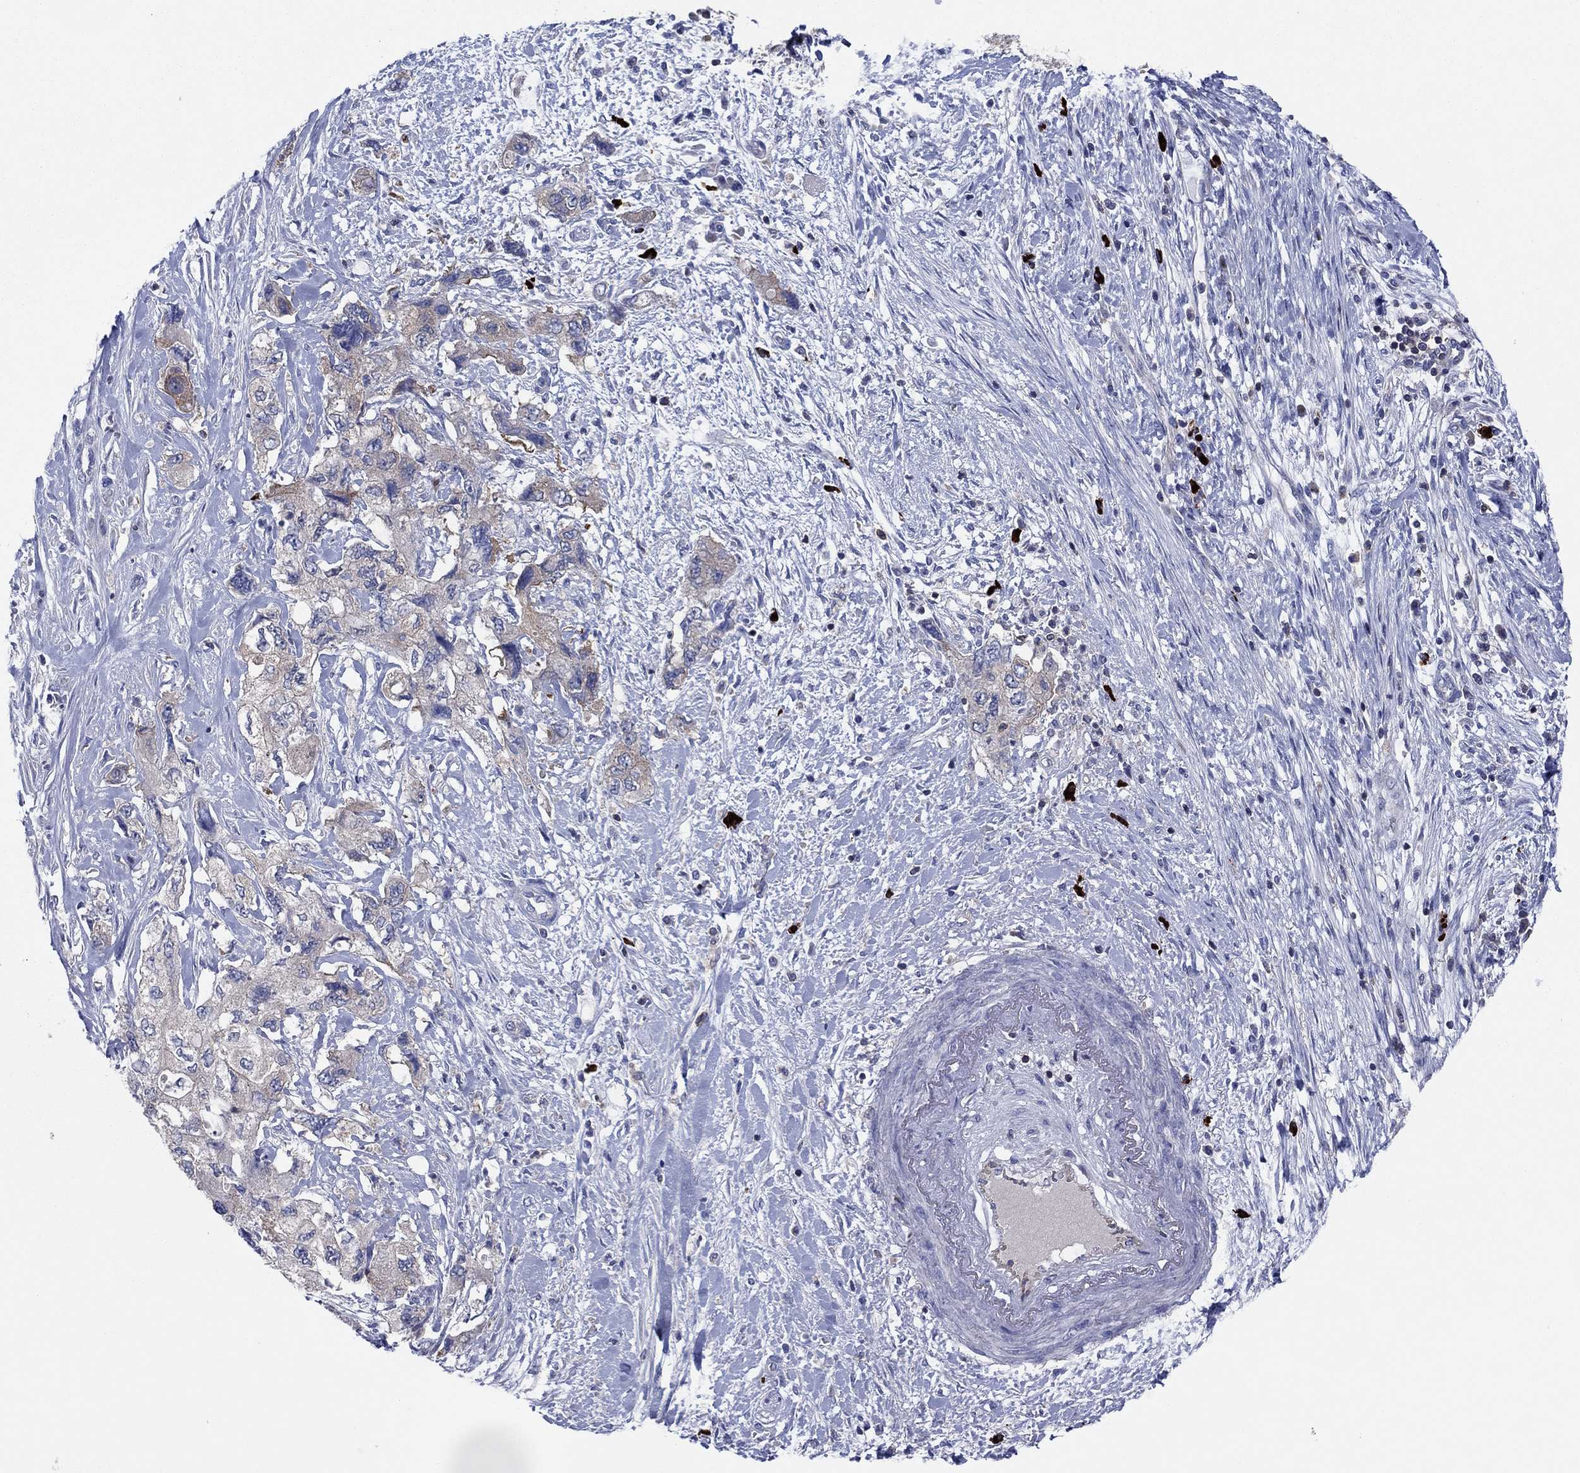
{"staining": {"intensity": "weak", "quantity": "<25%", "location": "cytoplasmic/membranous"}, "tissue": "pancreatic cancer", "cell_type": "Tumor cells", "image_type": "cancer", "snomed": [{"axis": "morphology", "description": "Adenocarcinoma, NOS"}, {"axis": "topography", "description": "Pancreas"}], "caption": "Adenocarcinoma (pancreatic) stained for a protein using immunohistochemistry (IHC) displays no expression tumor cells.", "gene": "PVR", "patient": {"sex": "female", "age": 73}}